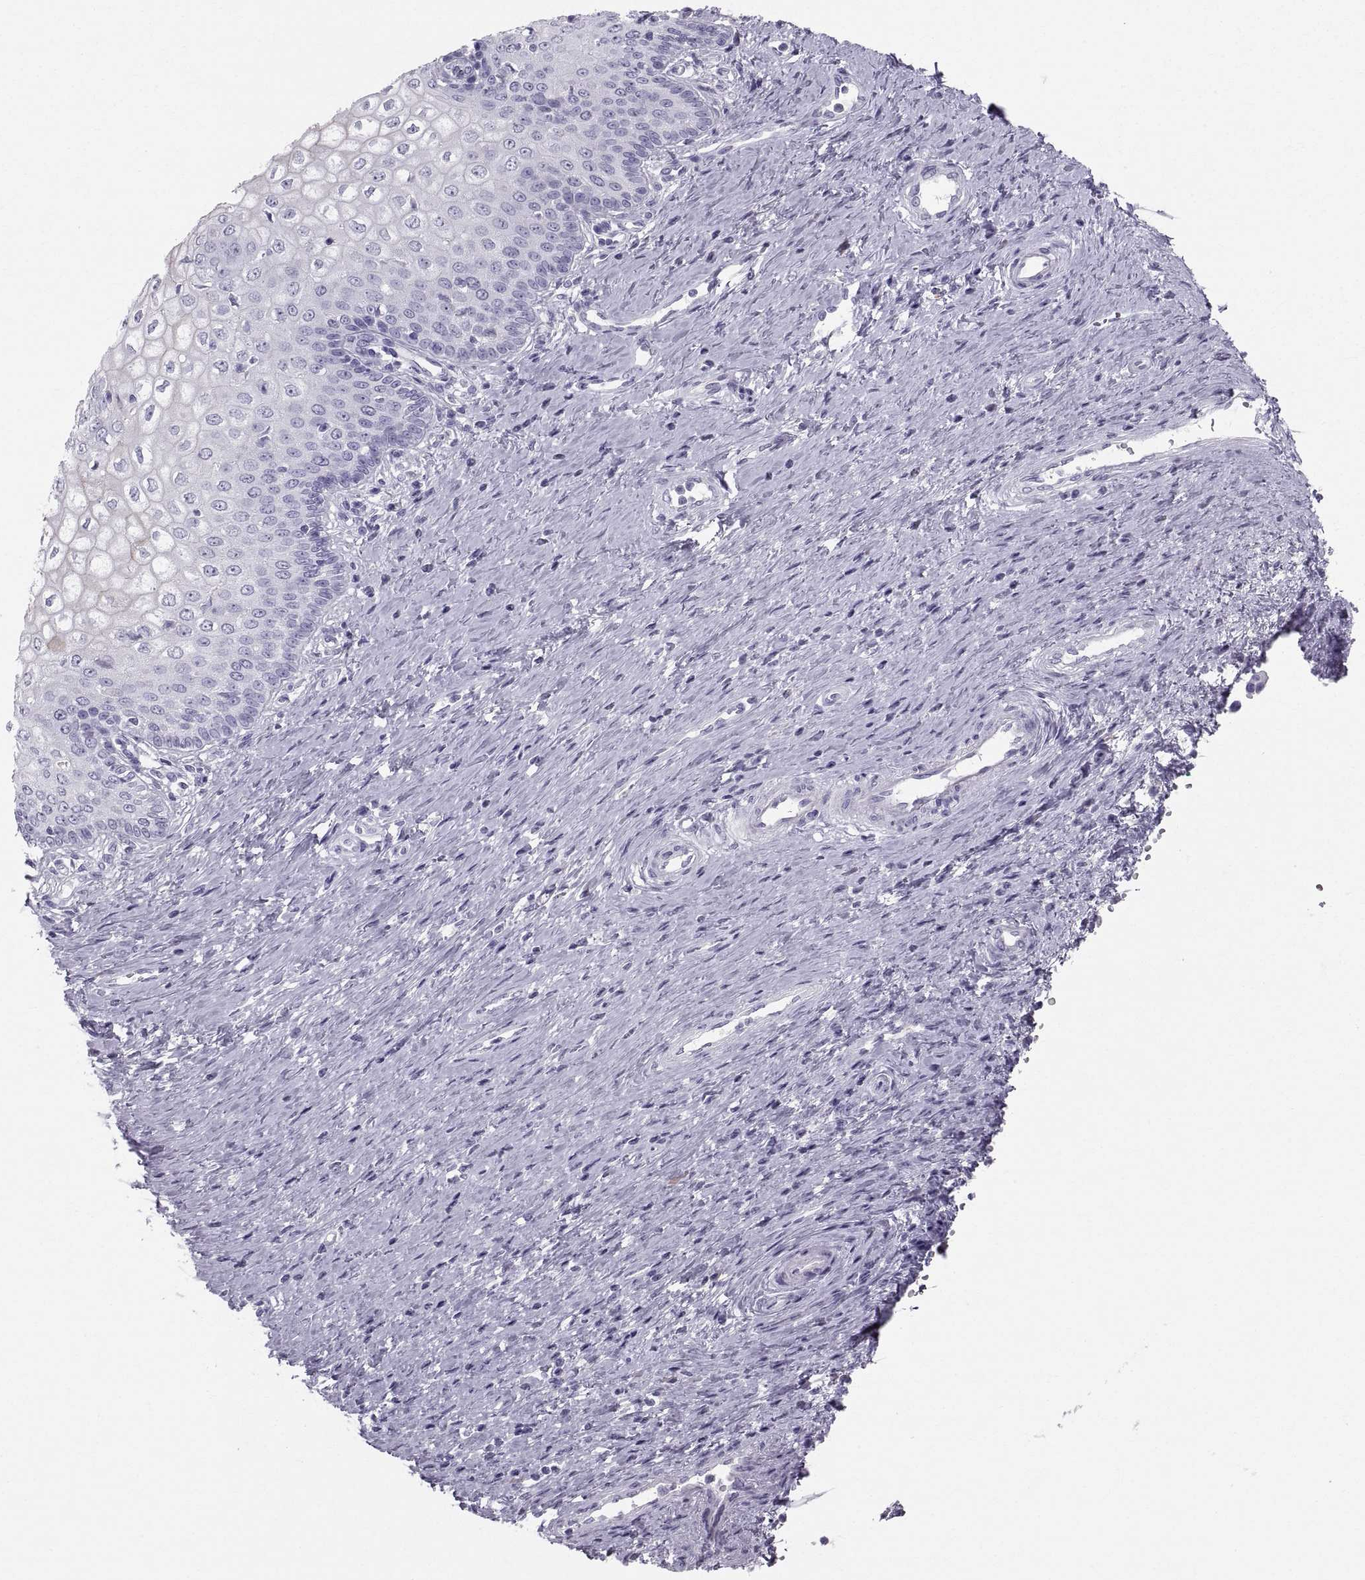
{"staining": {"intensity": "negative", "quantity": "none", "location": "none"}, "tissue": "cervical cancer", "cell_type": "Tumor cells", "image_type": "cancer", "snomed": [{"axis": "morphology", "description": "Squamous cell carcinoma, NOS"}, {"axis": "topography", "description": "Cervix"}], "caption": "The micrograph demonstrates no staining of tumor cells in cervical cancer (squamous cell carcinoma). The staining was performed using DAB to visualize the protein expression in brown, while the nuclei were stained in blue with hematoxylin (Magnification: 20x).", "gene": "SLC22A6", "patient": {"sex": "female", "age": 26}}